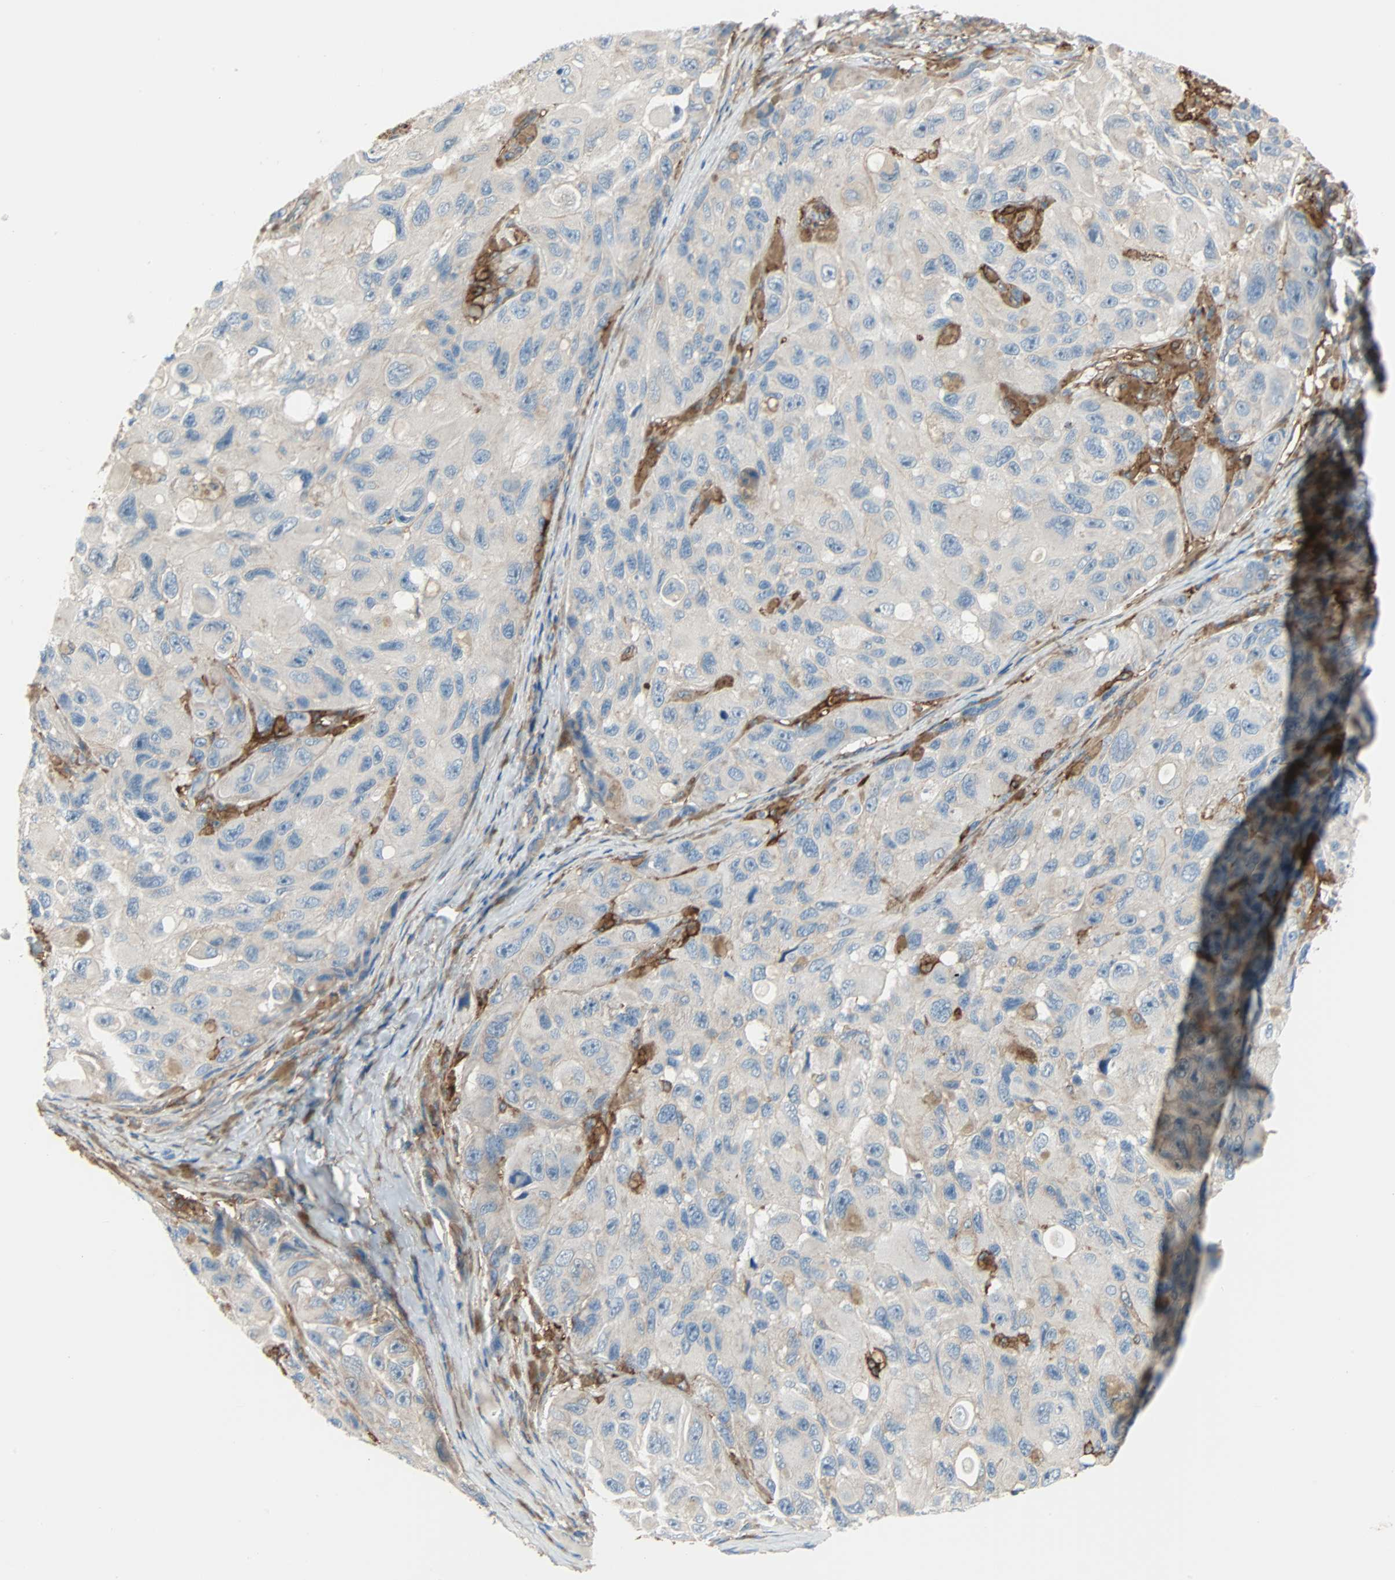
{"staining": {"intensity": "weak", "quantity": "25%-75%", "location": "cytoplasmic/membranous"}, "tissue": "melanoma", "cell_type": "Tumor cells", "image_type": "cancer", "snomed": [{"axis": "morphology", "description": "Malignant melanoma, NOS"}, {"axis": "topography", "description": "Skin"}], "caption": "Malignant melanoma stained with DAB (3,3'-diaminobenzidine) immunohistochemistry (IHC) shows low levels of weak cytoplasmic/membranous positivity in about 25%-75% of tumor cells. The staining is performed using DAB brown chromogen to label protein expression. The nuclei are counter-stained blue using hematoxylin.", "gene": "EPB41L2", "patient": {"sex": "female", "age": 73}}